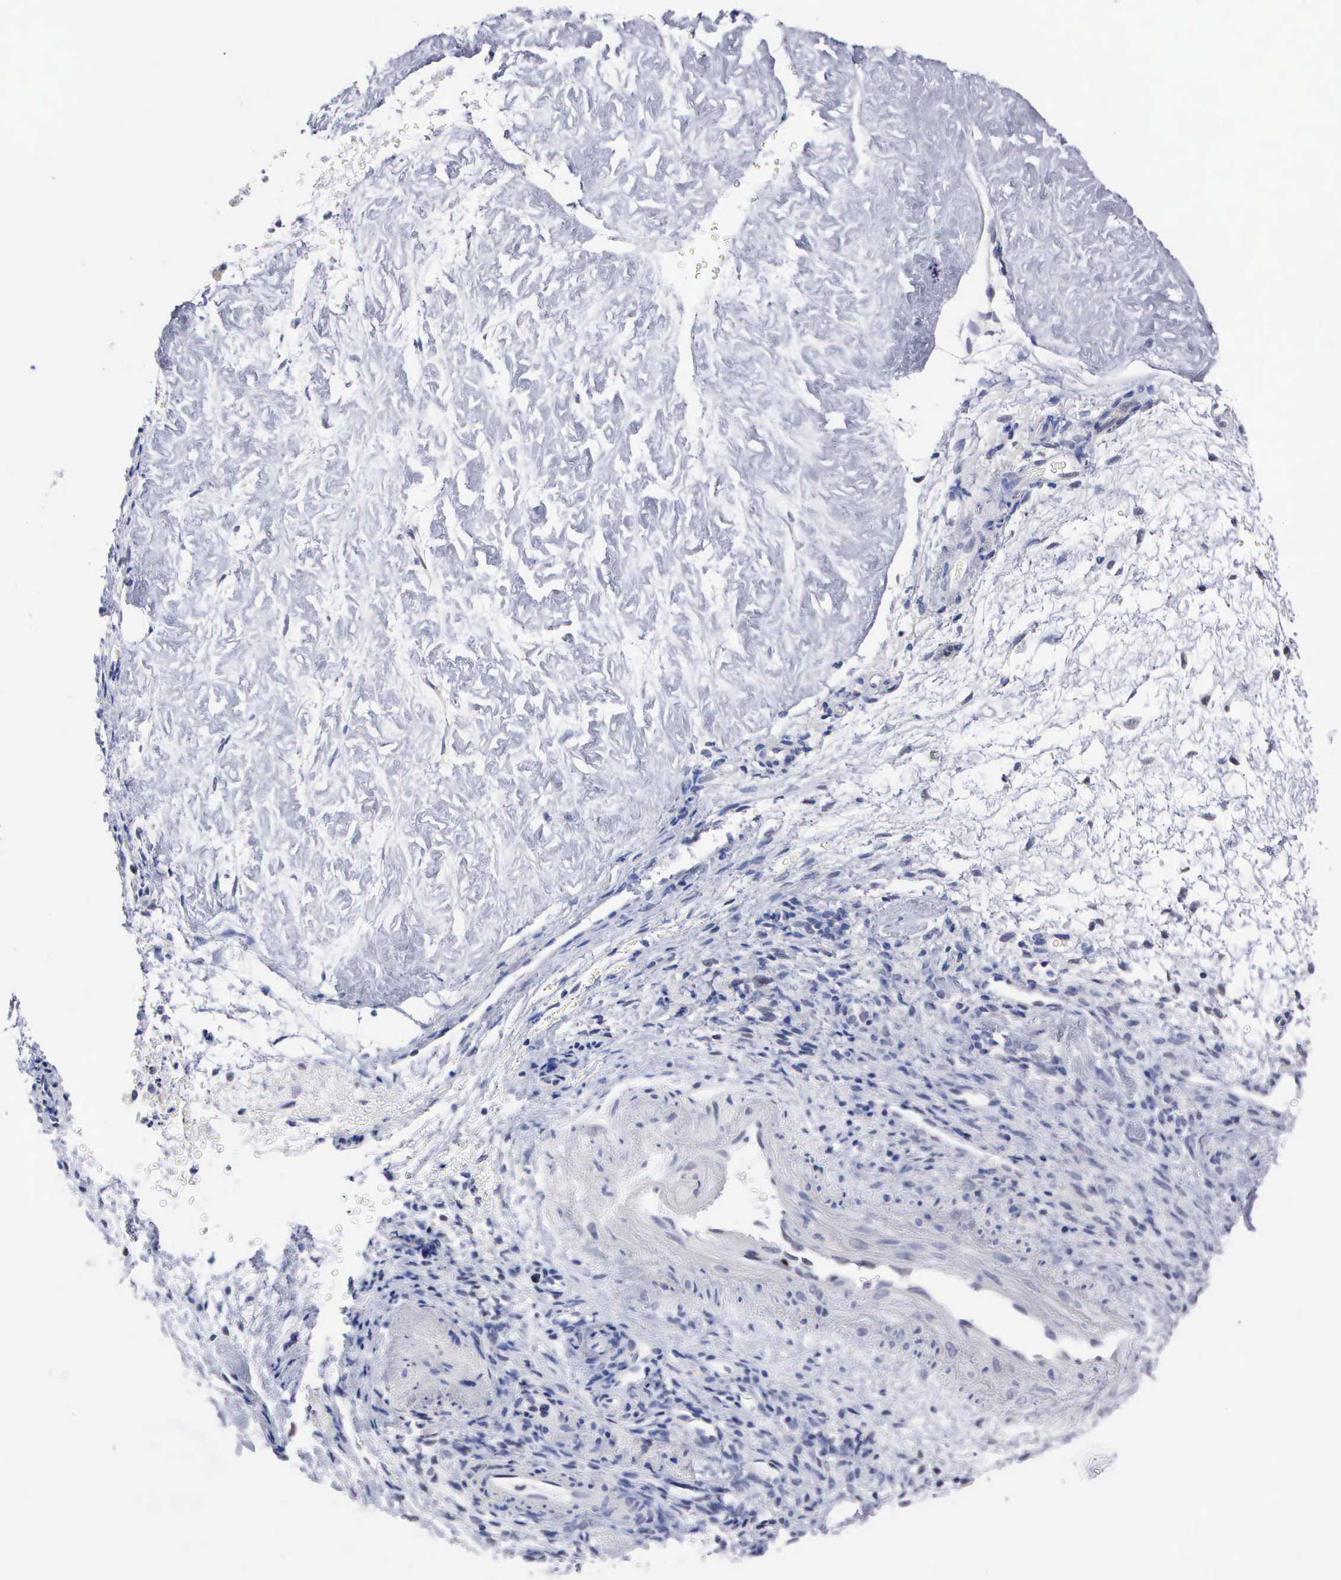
{"staining": {"intensity": "negative", "quantity": "none", "location": "none"}, "tissue": "ovarian cancer", "cell_type": "Tumor cells", "image_type": "cancer", "snomed": [{"axis": "morphology", "description": "Carcinoma, endometroid"}, {"axis": "topography", "description": "Ovary"}], "caption": "A photomicrograph of human ovarian cancer is negative for staining in tumor cells.", "gene": "KDM6A", "patient": {"sex": "female", "age": 52}}